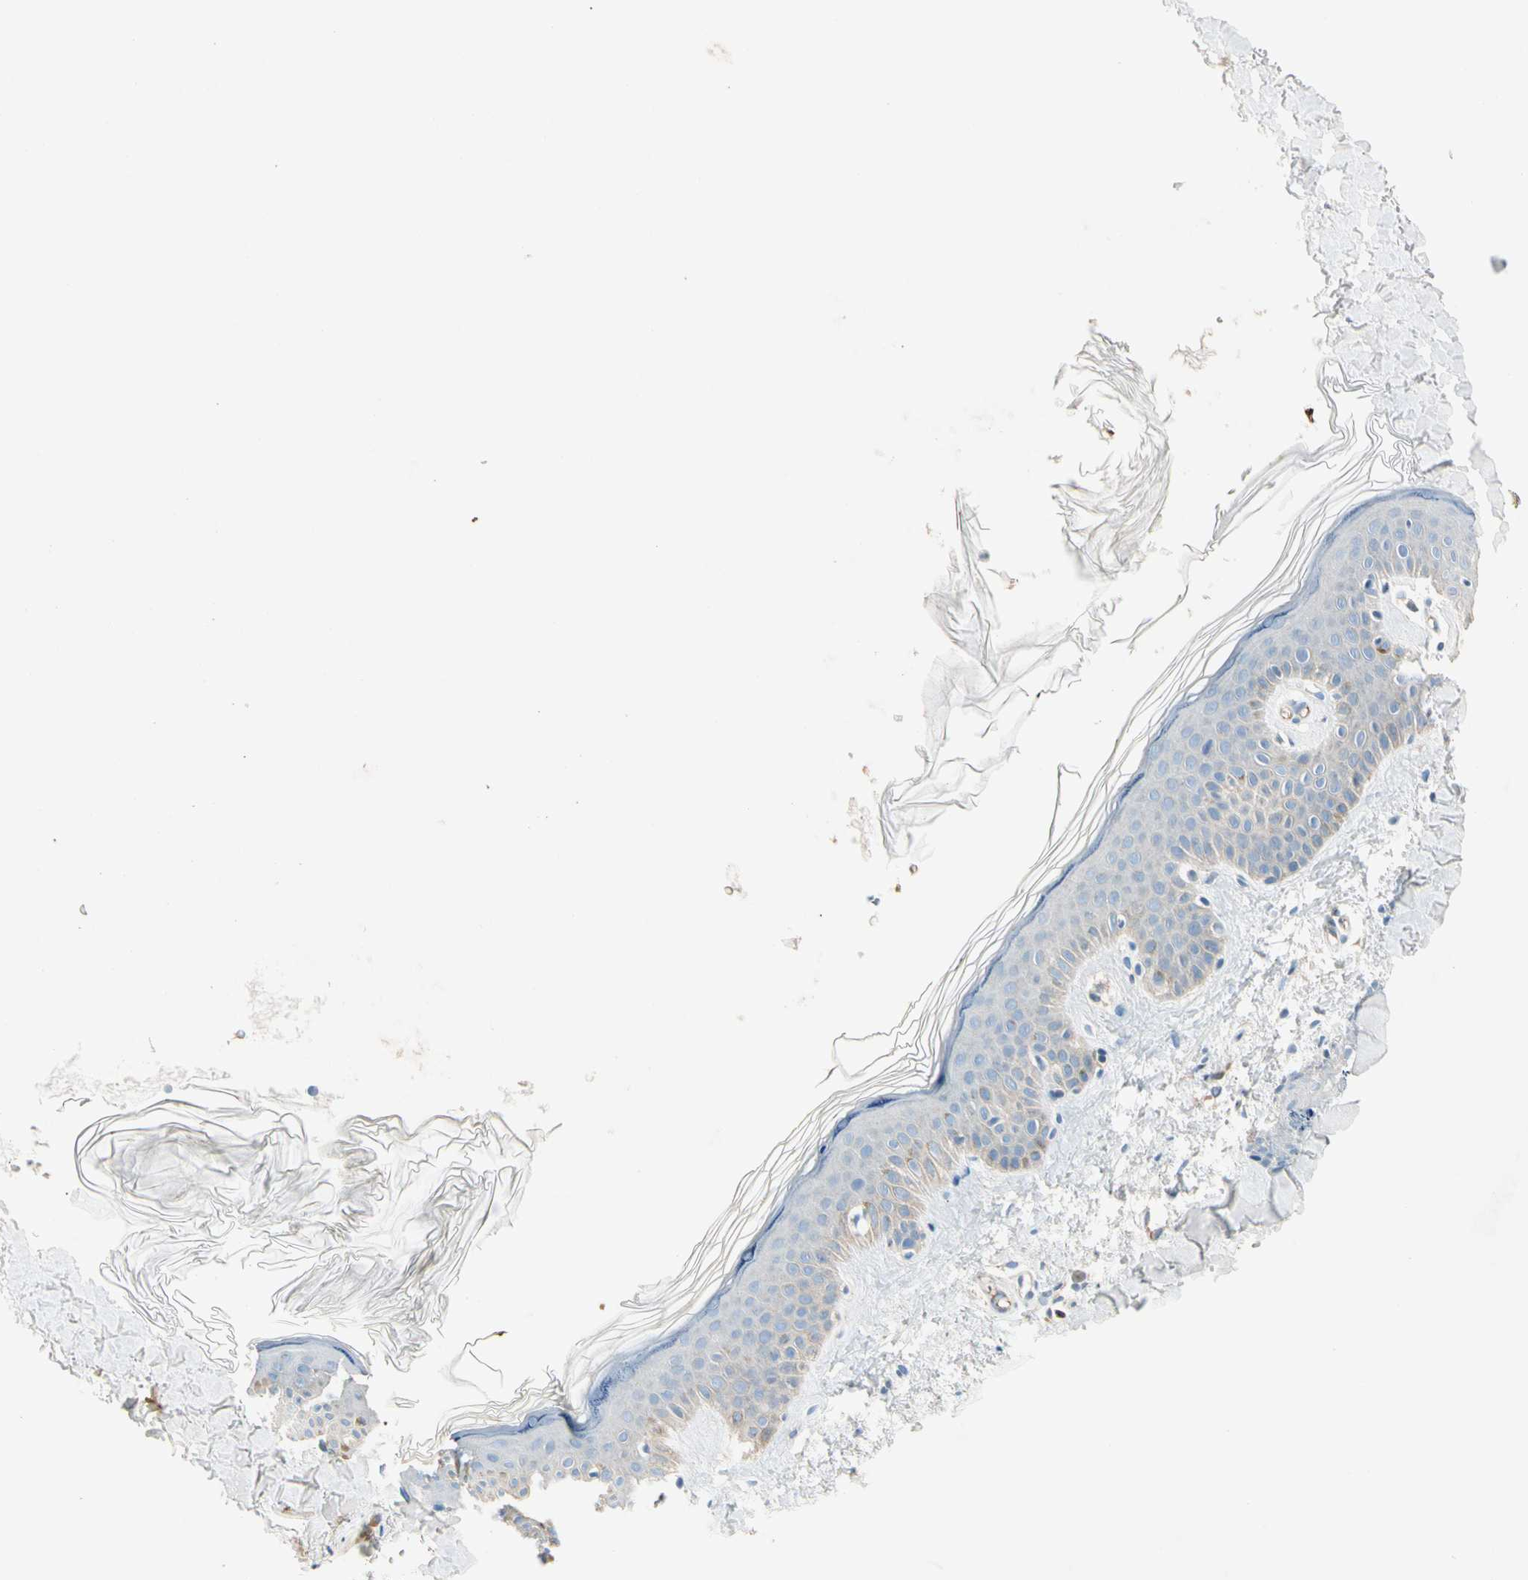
{"staining": {"intensity": "negative", "quantity": "none", "location": "none"}, "tissue": "skin", "cell_type": "Fibroblasts", "image_type": "normal", "snomed": [{"axis": "morphology", "description": "Normal tissue, NOS"}, {"axis": "topography", "description": "Skin"}], "caption": "Skin was stained to show a protein in brown. There is no significant staining in fibroblasts. Brightfield microscopy of immunohistochemistry (IHC) stained with DAB (3,3'-diaminobenzidine) (brown) and hematoxylin (blue), captured at high magnification.", "gene": "SERPIND1", "patient": {"sex": "male", "age": 67}}